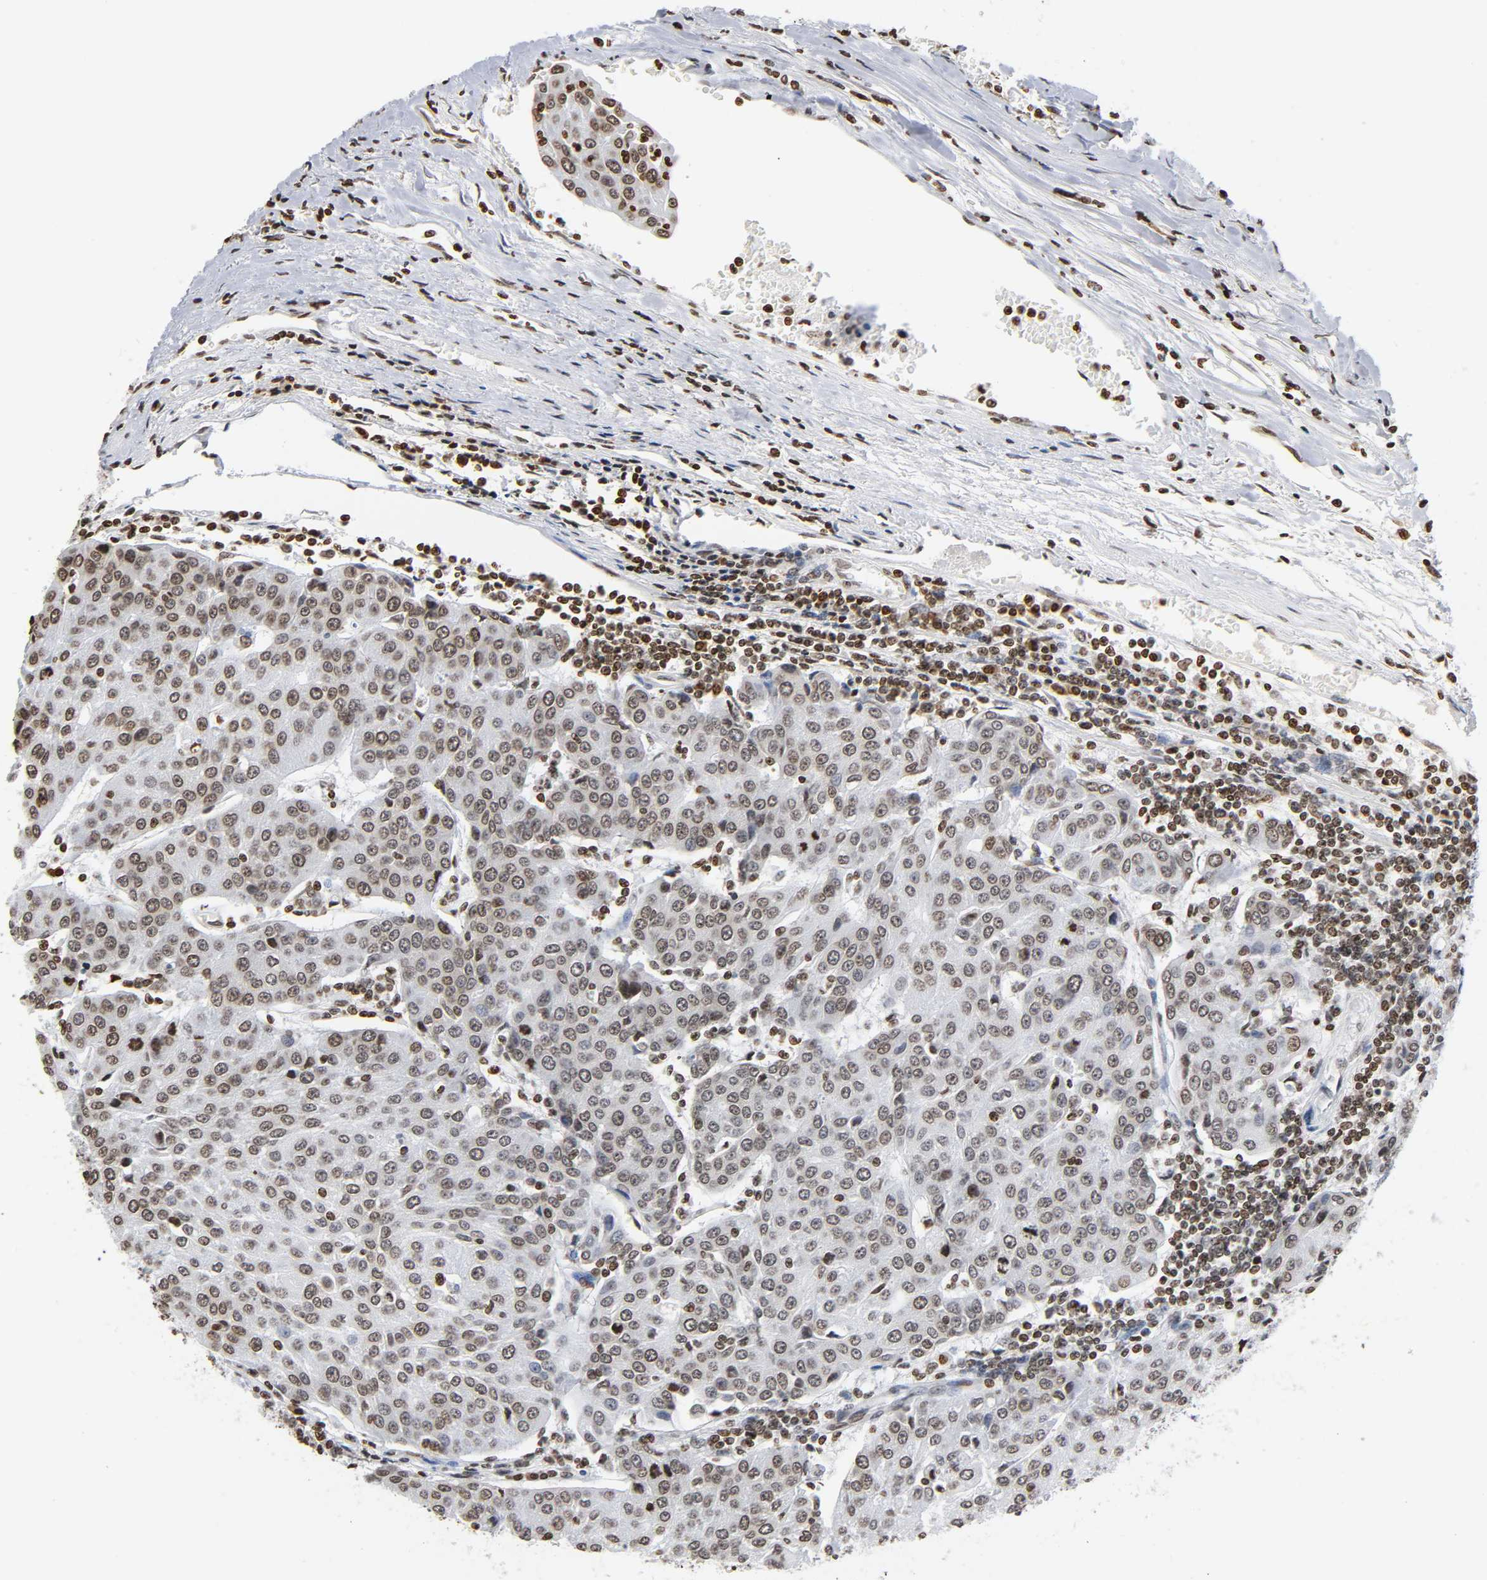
{"staining": {"intensity": "moderate", "quantity": ">75%", "location": "nuclear"}, "tissue": "urothelial cancer", "cell_type": "Tumor cells", "image_type": "cancer", "snomed": [{"axis": "morphology", "description": "Urothelial carcinoma, High grade"}, {"axis": "topography", "description": "Urinary bladder"}], "caption": "The immunohistochemical stain highlights moderate nuclear positivity in tumor cells of high-grade urothelial carcinoma tissue.", "gene": "HOXA6", "patient": {"sex": "female", "age": 85}}